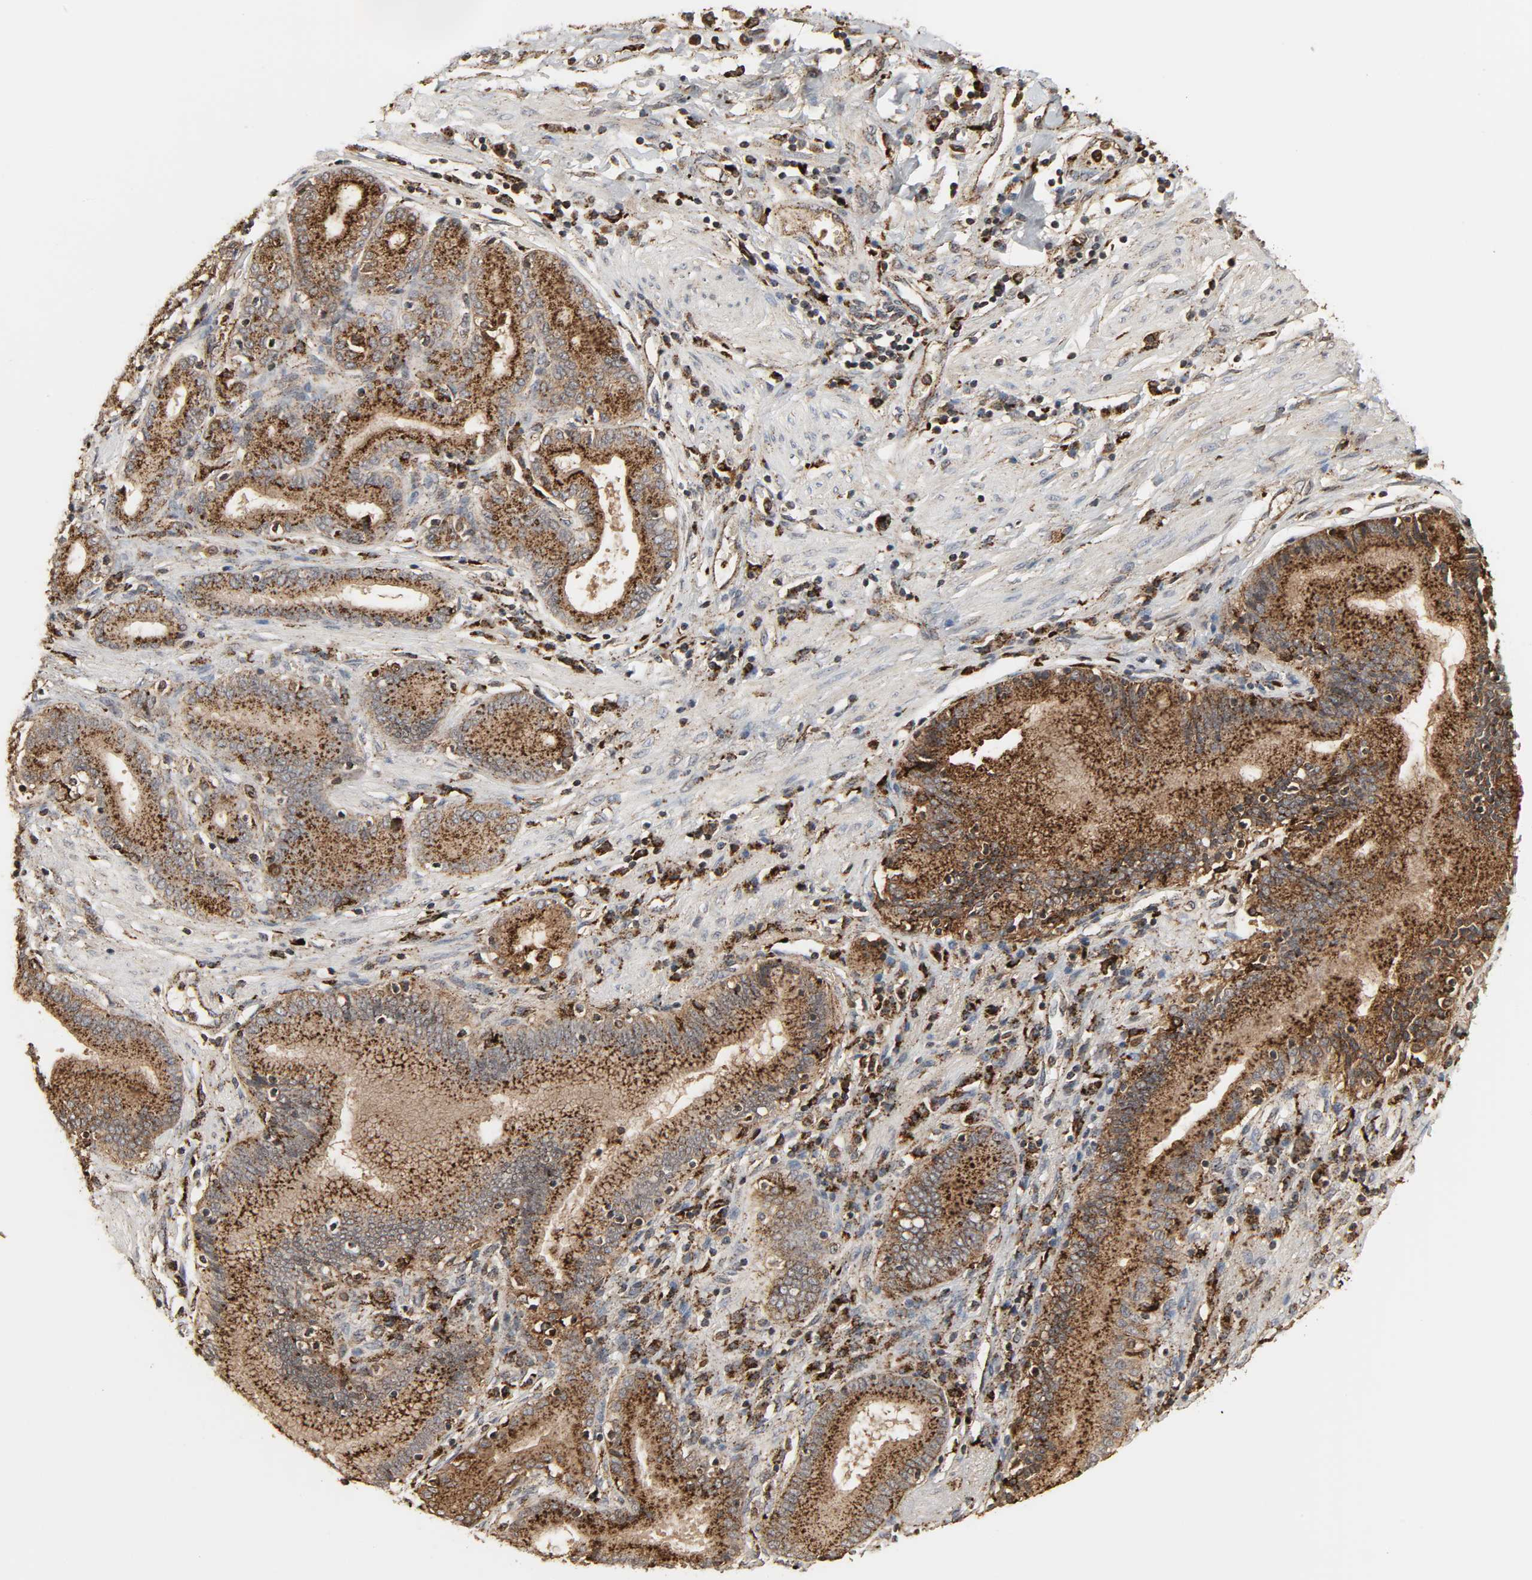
{"staining": {"intensity": "strong", "quantity": ">75%", "location": "cytoplasmic/membranous"}, "tissue": "pancreatic cancer", "cell_type": "Tumor cells", "image_type": "cancer", "snomed": [{"axis": "morphology", "description": "Adenocarcinoma, NOS"}, {"axis": "topography", "description": "Pancreas"}], "caption": "Immunohistochemistry (IHC) histopathology image of neoplastic tissue: human adenocarcinoma (pancreatic) stained using immunohistochemistry (IHC) shows high levels of strong protein expression localized specifically in the cytoplasmic/membranous of tumor cells, appearing as a cytoplasmic/membranous brown color.", "gene": "PSAP", "patient": {"sex": "female", "age": 48}}